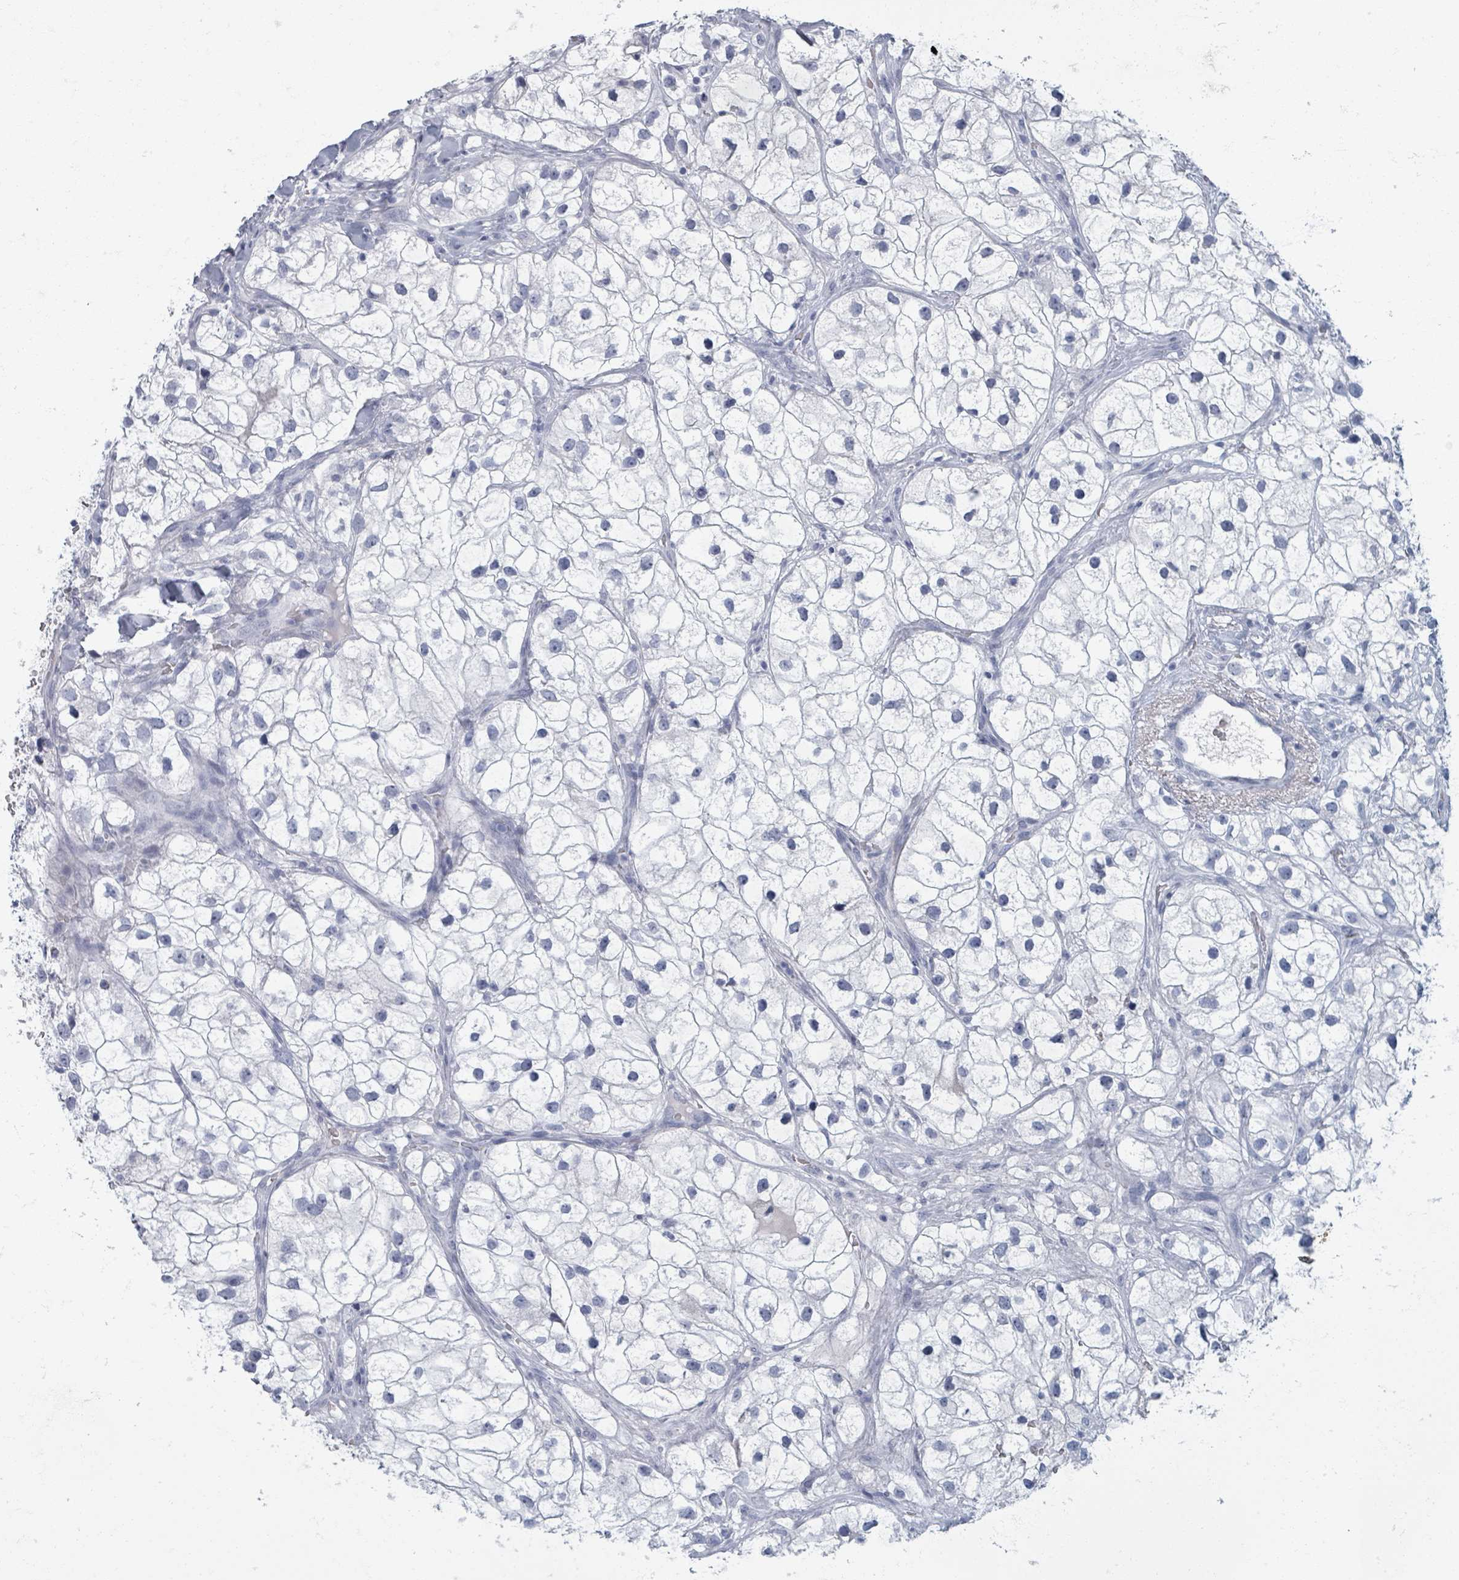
{"staining": {"intensity": "negative", "quantity": "none", "location": "none"}, "tissue": "renal cancer", "cell_type": "Tumor cells", "image_type": "cancer", "snomed": [{"axis": "morphology", "description": "Adenocarcinoma, NOS"}, {"axis": "topography", "description": "Kidney"}], "caption": "This is an immunohistochemistry micrograph of renal cancer (adenocarcinoma). There is no expression in tumor cells.", "gene": "TAS2R1", "patient": {"sex": "male", "age": 59}}